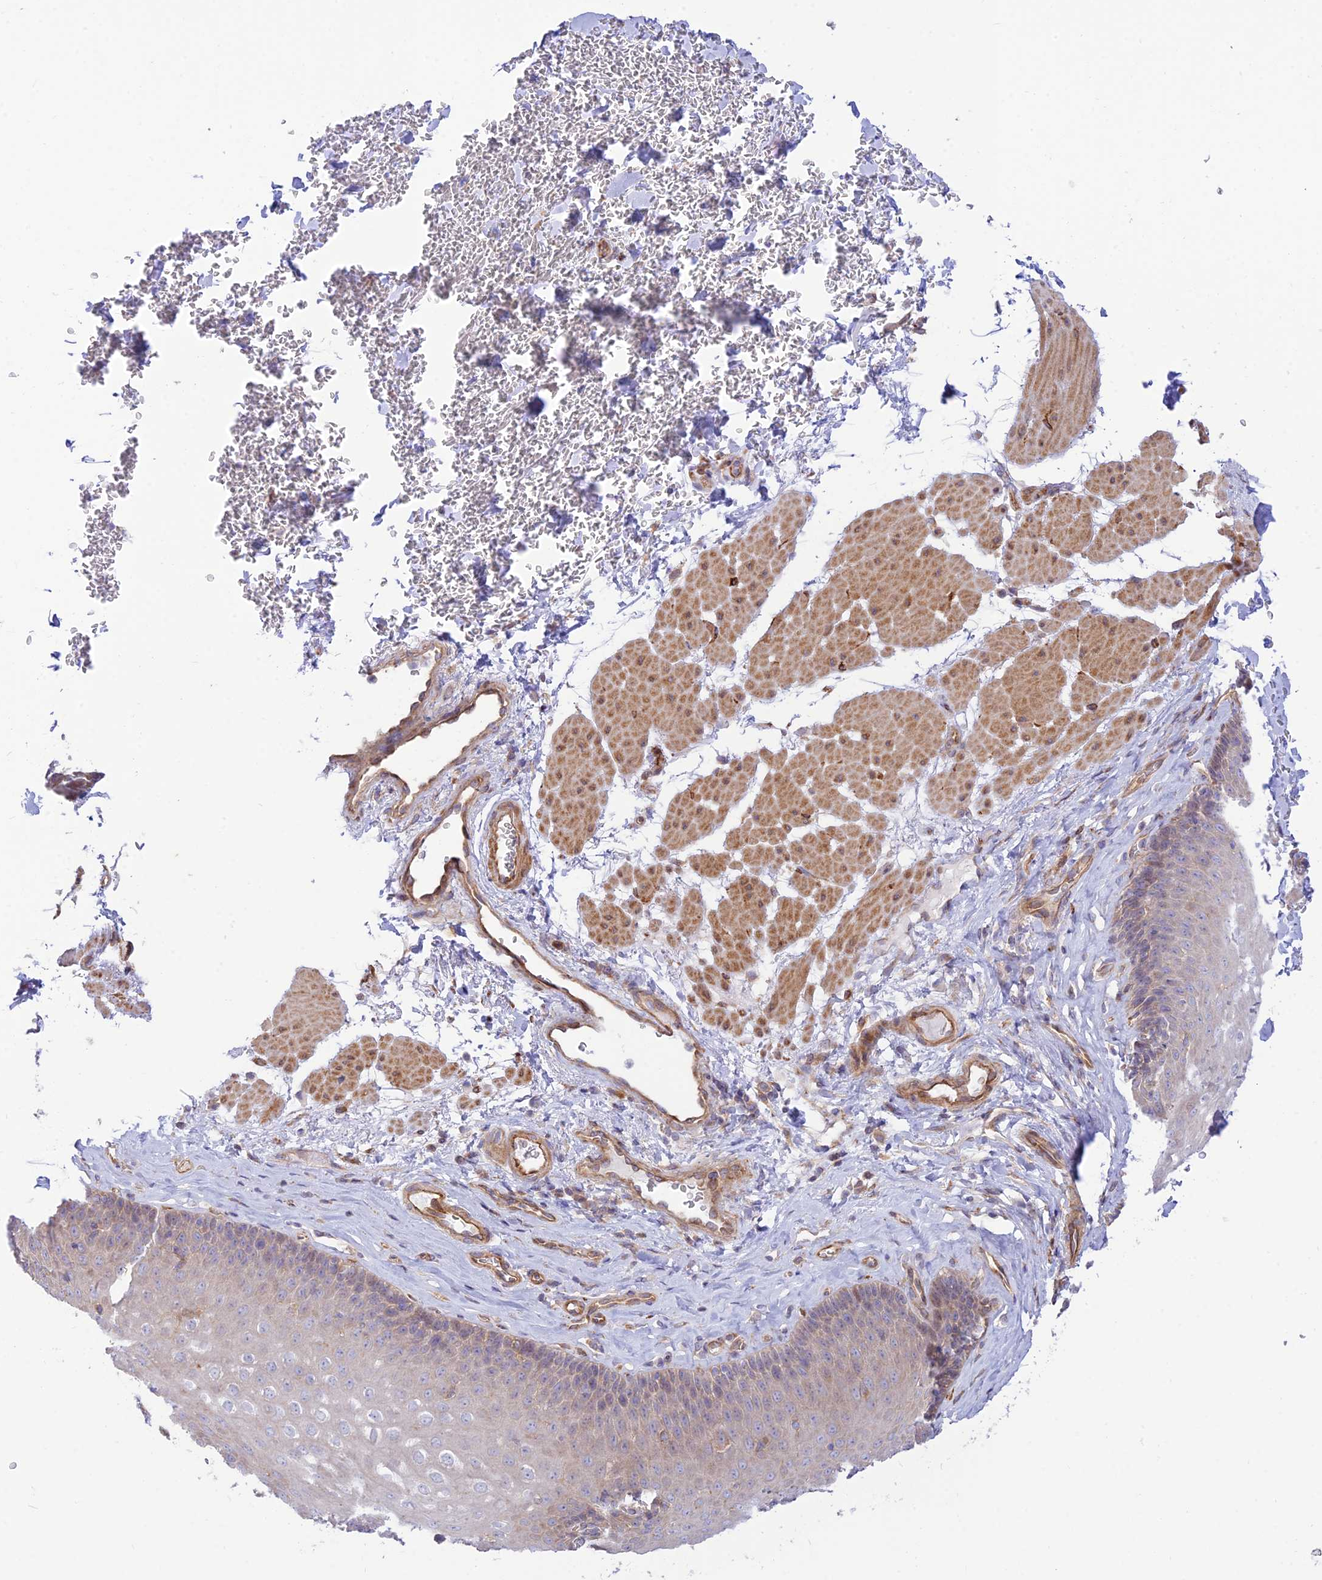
{"staining": {"intensity": "negative", "quantity": "none", "location": "none"}, "tissue": "esophagus", "cell_type": "Squamous epithelial cells", "image_type": "normal", "snomed": [{"axis": "morphology", "description": "Normal tissue, NOS"}, {"axis": "topography", "description": "Esophagus"}], "caption": "DAB immunohistochemical staining of benign esophagus shows no significant staining in squamous epithelial cells.", "gene": "KCNAB1", "patient": {"sex": "female", "age": 66}}